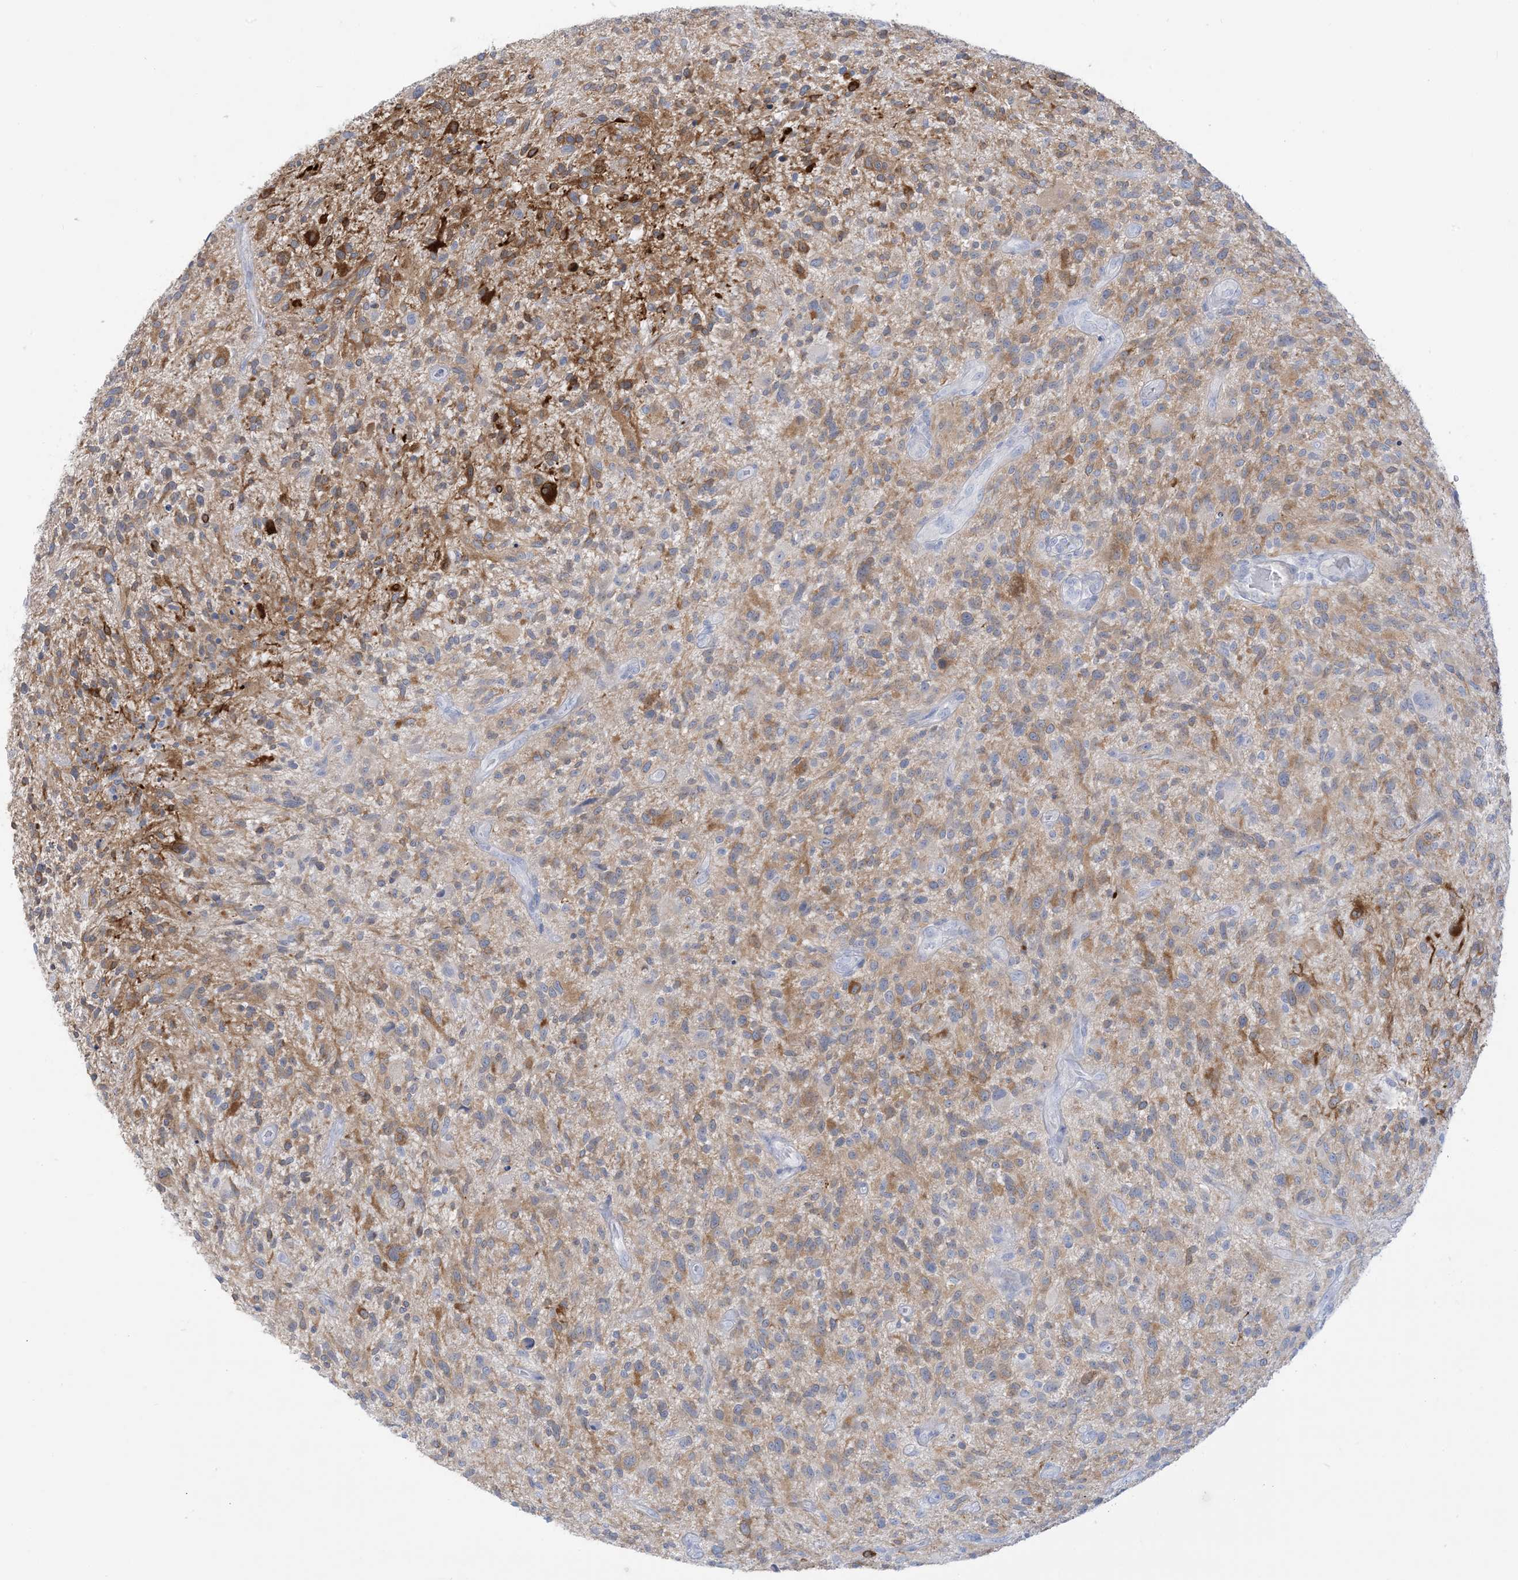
{"staining": {"intensity": "moderate", "quantity": ">75%", "location": "cytoplasmic/membranous"}, "tissue": "glioma", "cell_type": "Tumor cells", "image_type": "cancer", "snomed": [{"axis": "morphology", "description": "Glioma, malignant, High grade"}, {"axis": "topography", "description": "Brain"}], "caption": "This is a histology image of IHC staining of high-grade glioma (malignant), which shows moderate staining in the cytoplasmic/membranous of tumor cells.", "gene": "MARS2", "patient": {"sex": "male", "age": 47}}